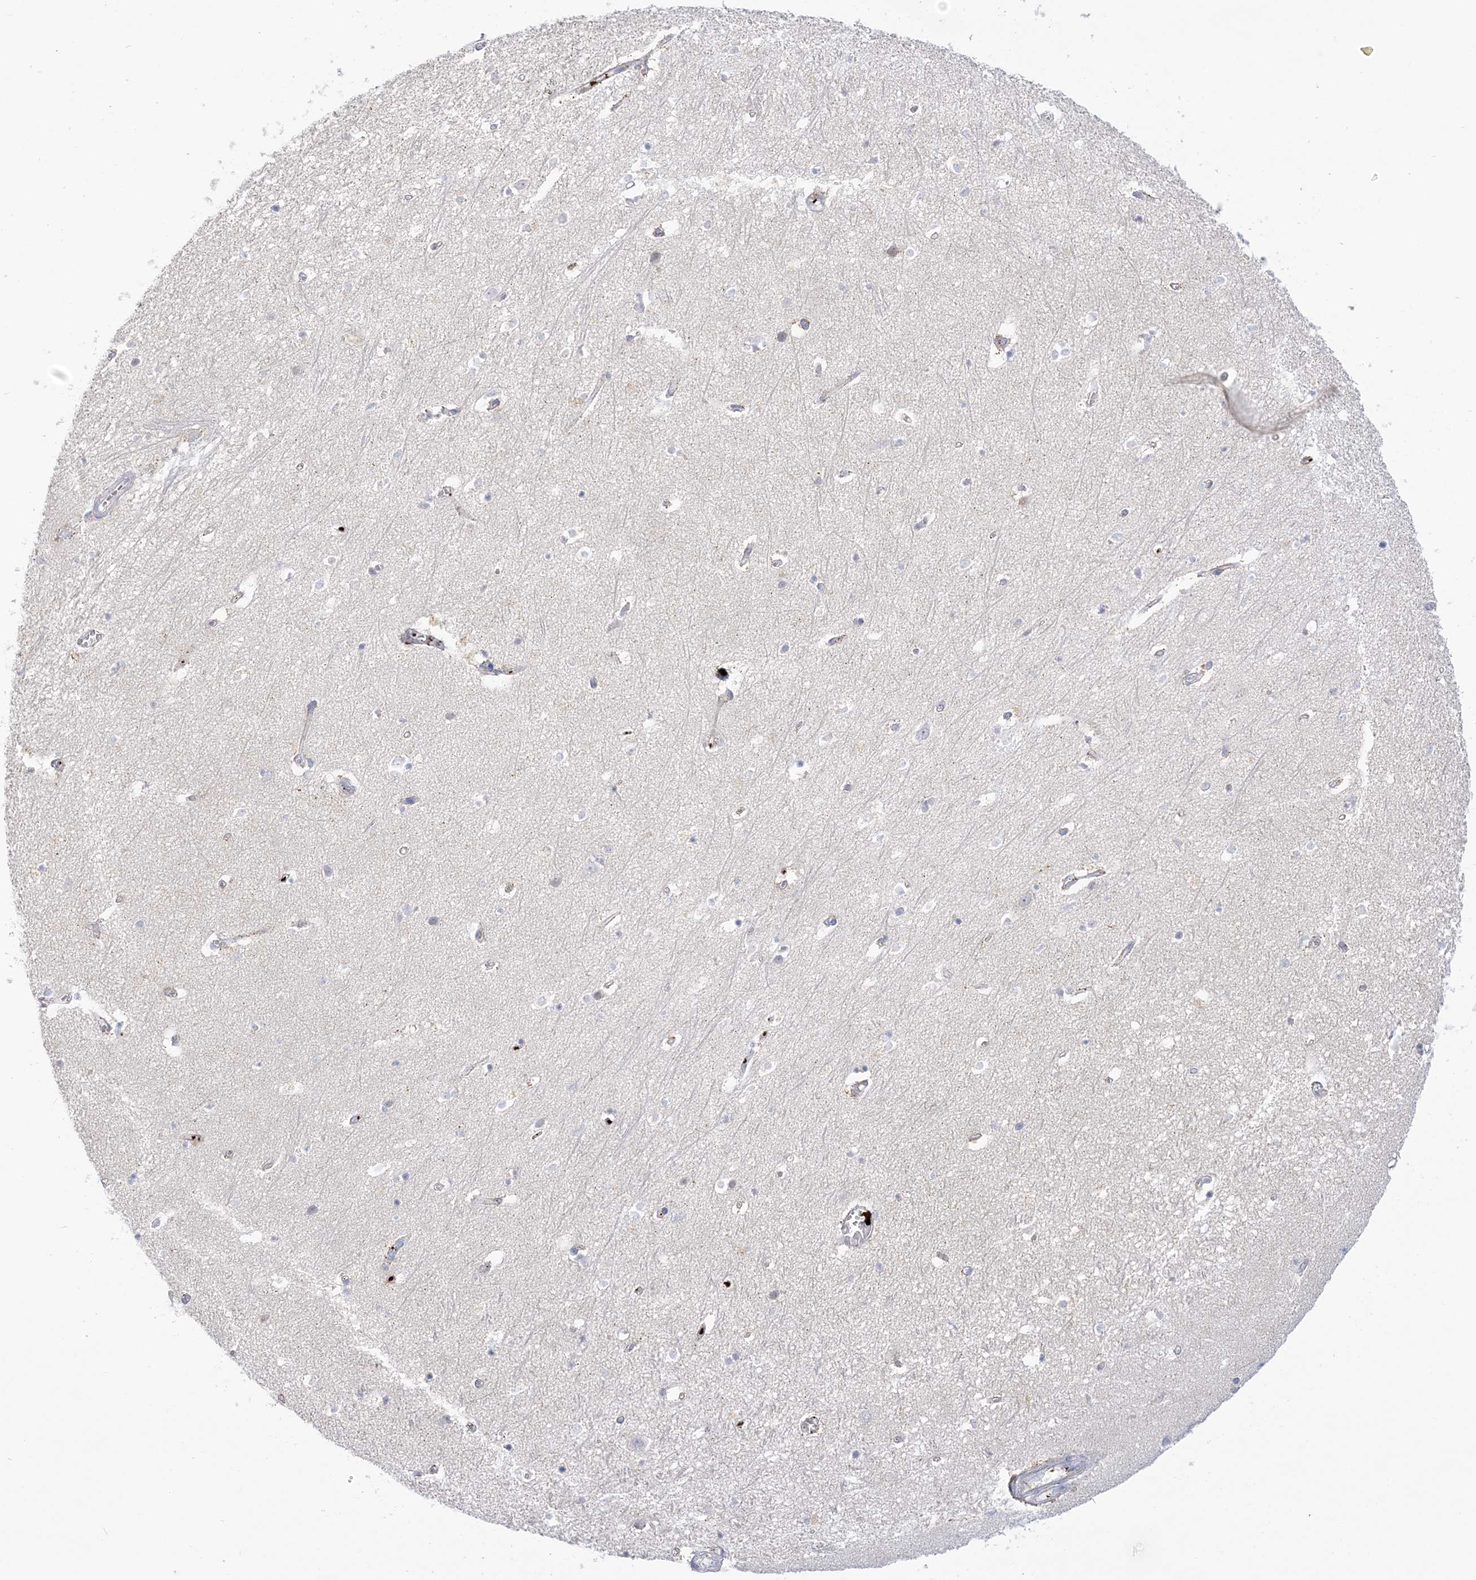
{"staining": {"intensity": "negative", "quantity": "none", "location": "none"}, "tissue": "hippocampus", "cell_type": "Glial cells", "image_type": "normal", "snomed": [{"axis": "morphology", "description": "Normal tissue, NOS"}, {"axis": "topography", "description": "Hippocampus"}], "caption": "This is a photomicrograph of immunohistochemistry staining of benign hippocampus, which shows no staining in glial cells.", "gene": "SEMA3D", "patient": {"sex": "female", "age": 64}}